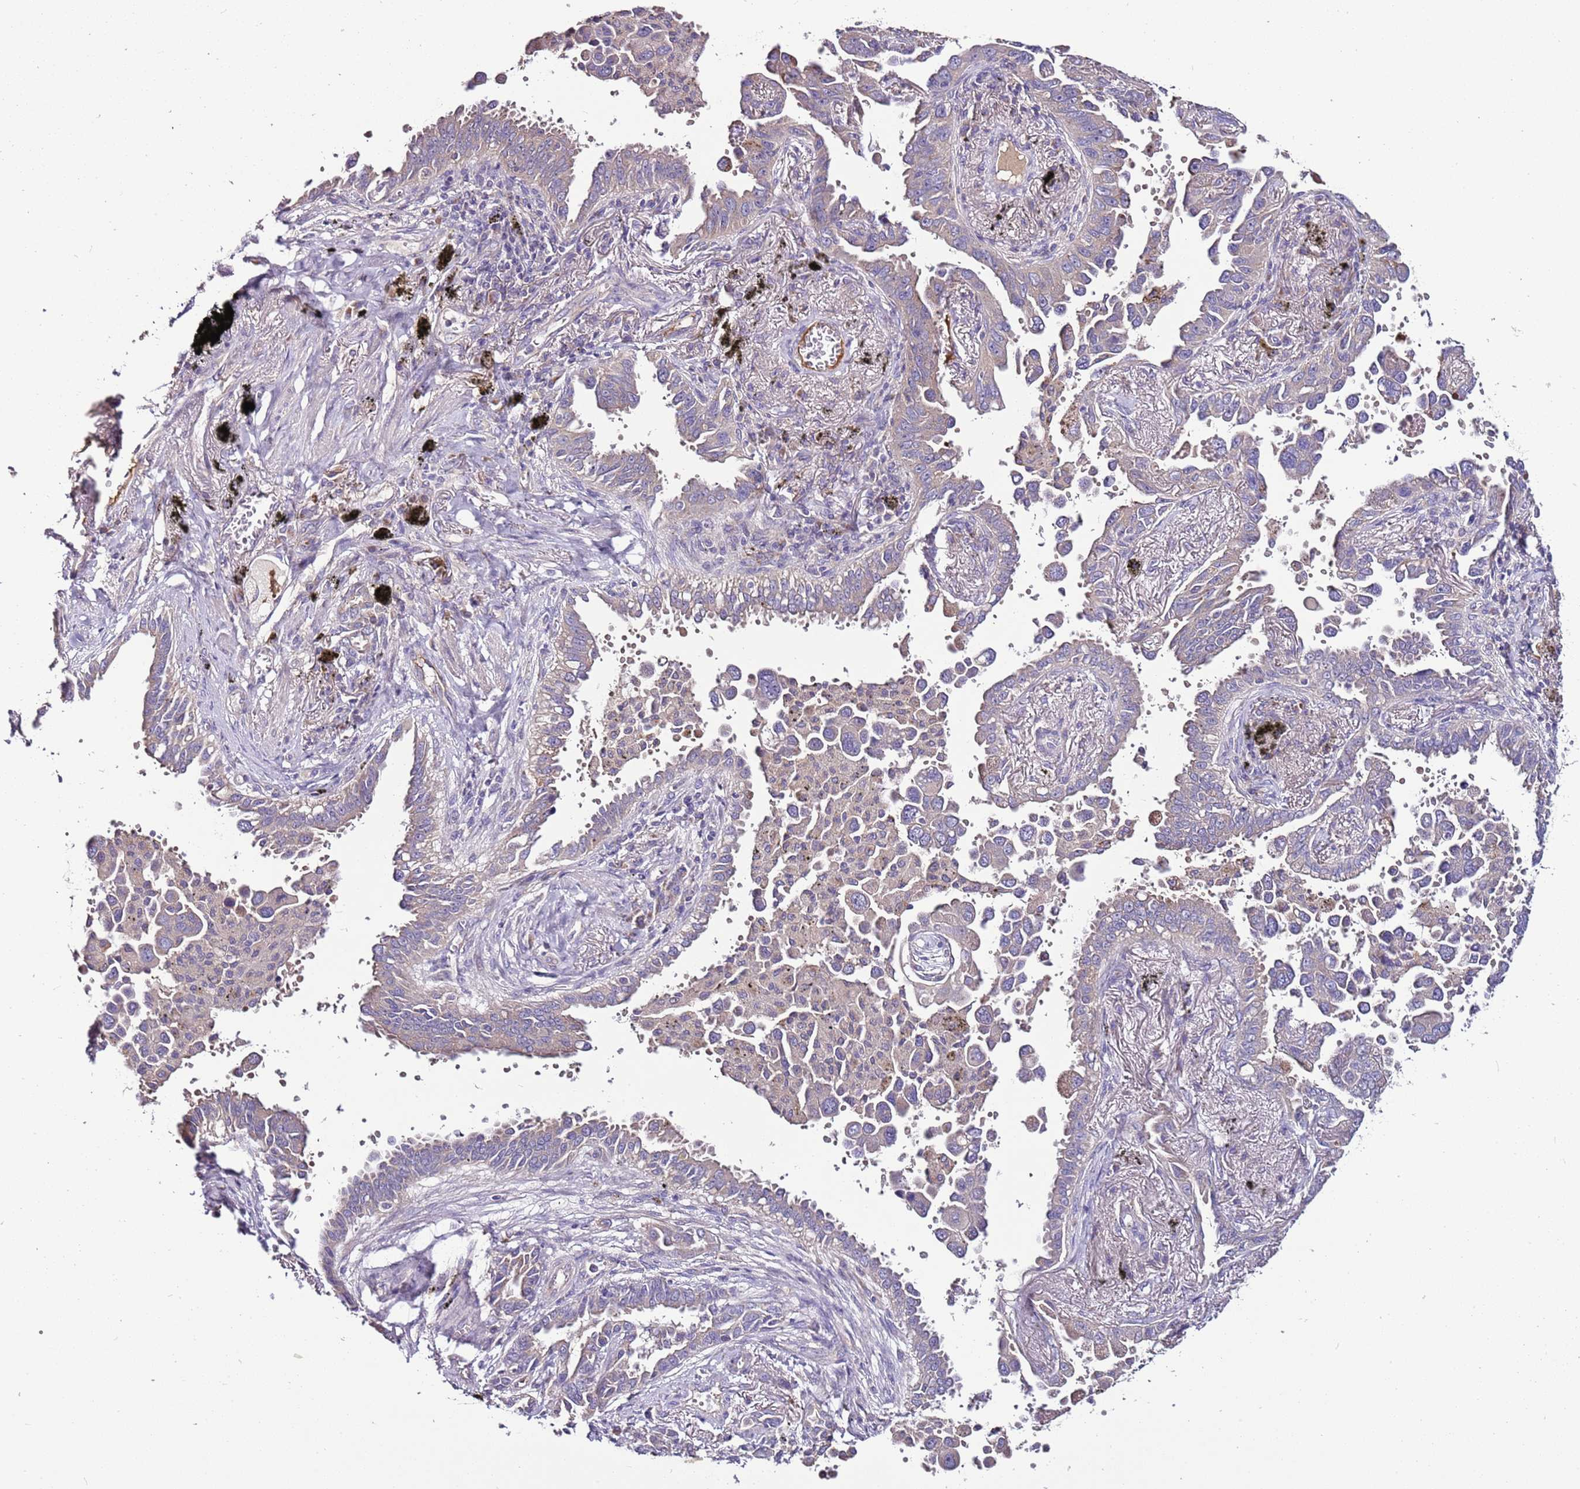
{"staining": {"intensity": "negative", "quantity": "none", "location": "none"}, "tissue": "lung cancer", "cell_type": "Tumor cells", "image_type": "cancer", "snomed": [{"axis": "morphology", "description": "Adenocarcinoma, NOS"}, {"axis": "topography", "description": "Lung"}], "caption": "The immunohistochemistry (IHC) histopathology image has no significant expression in tumor cells of lung adenocarcinoma tissue.", "gene": "FAM20A", "patient": {"sex": "male", "age": 67}}